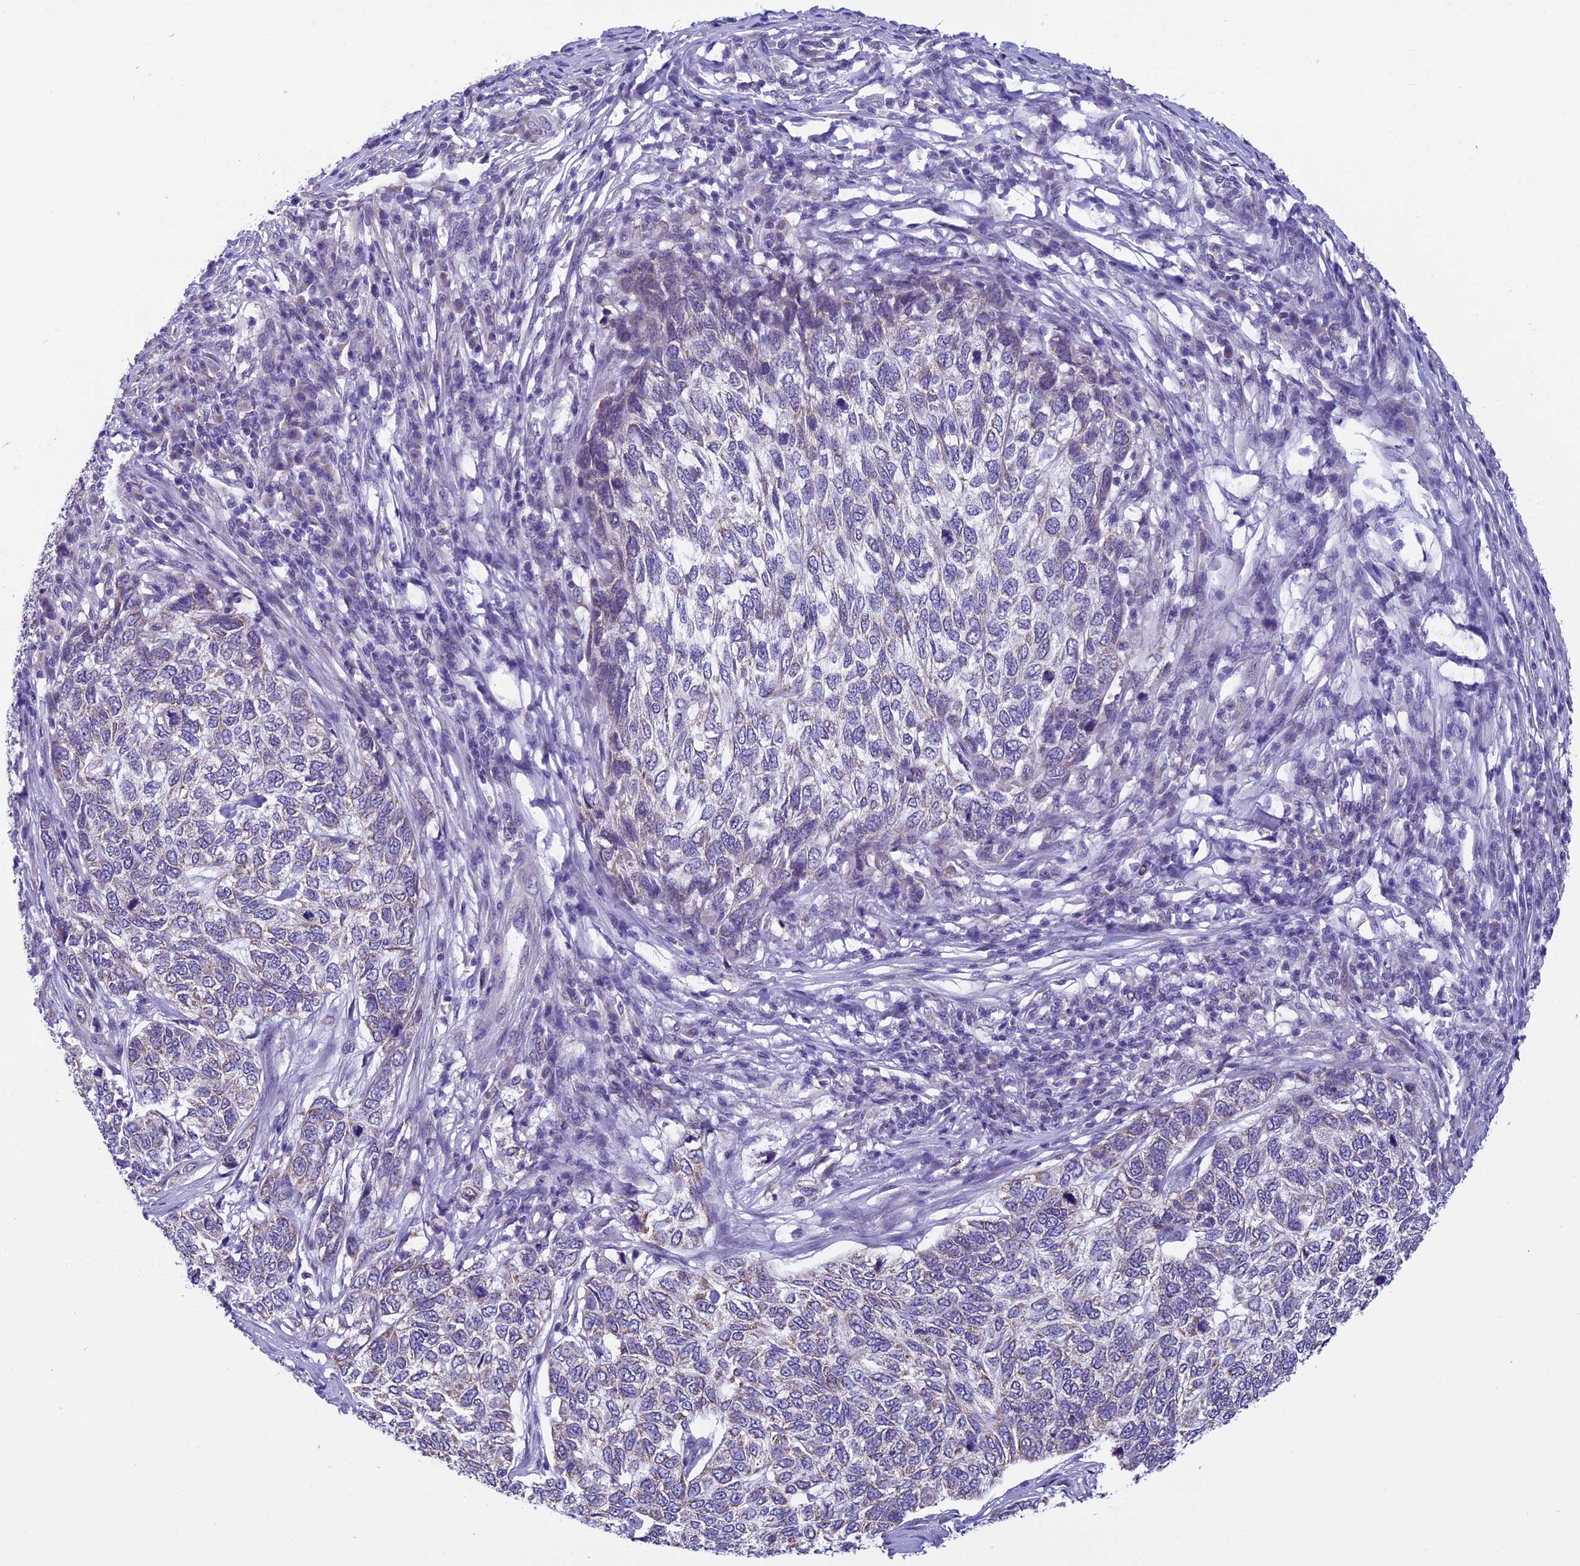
{"staining": {"intensity": "weak", "quantity": "<25%", "location": "cytoplasmic/membranous"}, "tissue": "skin cancer", "cell_type": "Tumor cells", "image_type": "cancer", "snomed": [{"axis": "morphology", "description": "Basal cell carcinoma"}, {"axis": "topography", "description": "Skin"}], "caption": "DAB (3,3'-diaminobenzidine) immunohistochemical staining of skin basal cell carcinoma demonstrates no significant expression in tumor cells.", "gene": "ZNF317", "patient": {"sex": "female", "age": 65}}